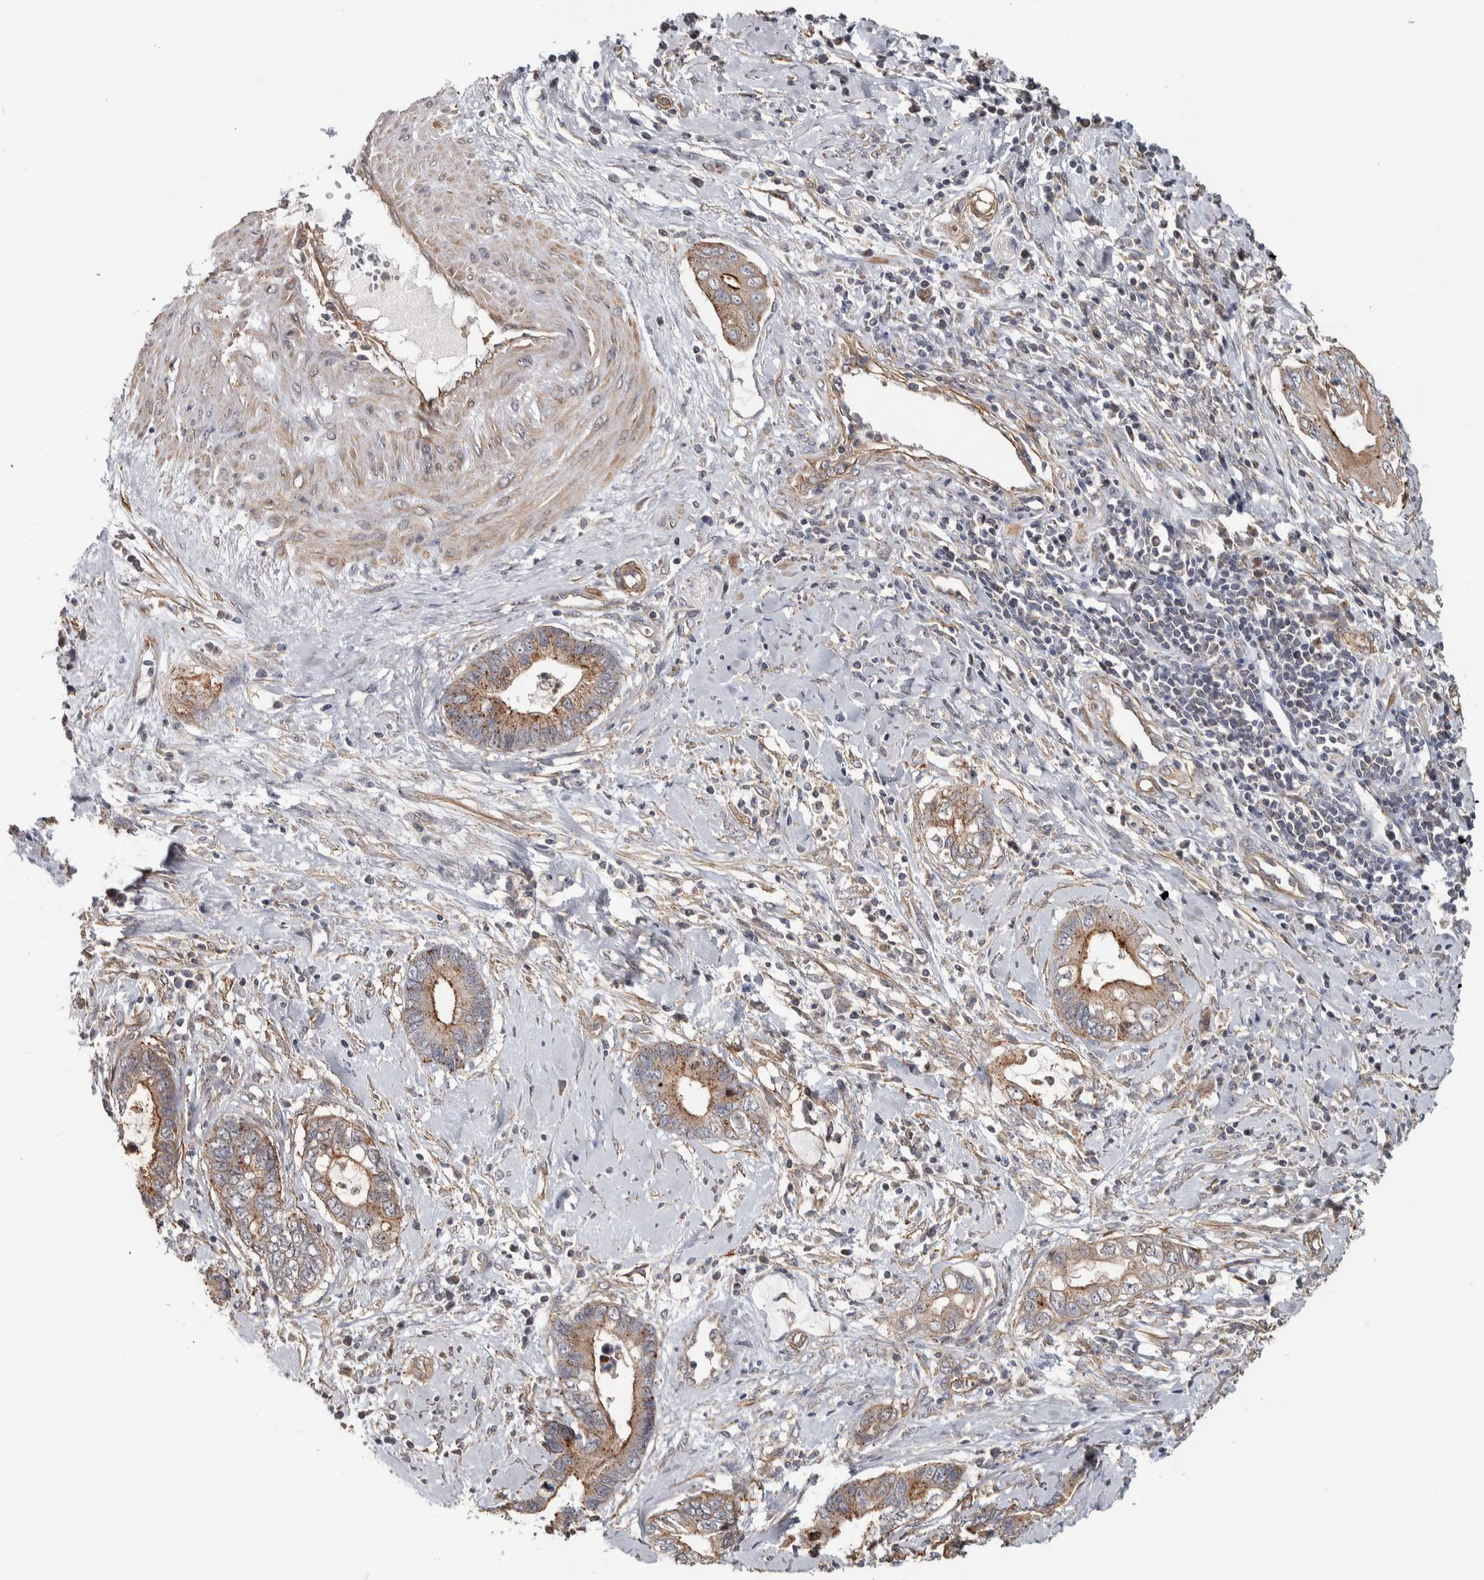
{"staining": {"intensity": "moderate", "quantity": ">75%", "location": "cytoplasmic/membranous"}, "tissue": "cervical cancer", "cell_type": "Tumor cells", "image_type": "cancer", "snomed": [{"axis": "morphology", "description": "Adenocarcinoma, NOS"}, {"axis": "topography", "description": "Cervix"}], "caption": "An image showing moderate cytoplasmic/membranous expression in about >75% of tumor cells in cervical adenocarcinoma, as visualized by brown immunohistochemical staining.", "gene": "CHMP4C", "patient": {"sex": "female", "age": 44}}